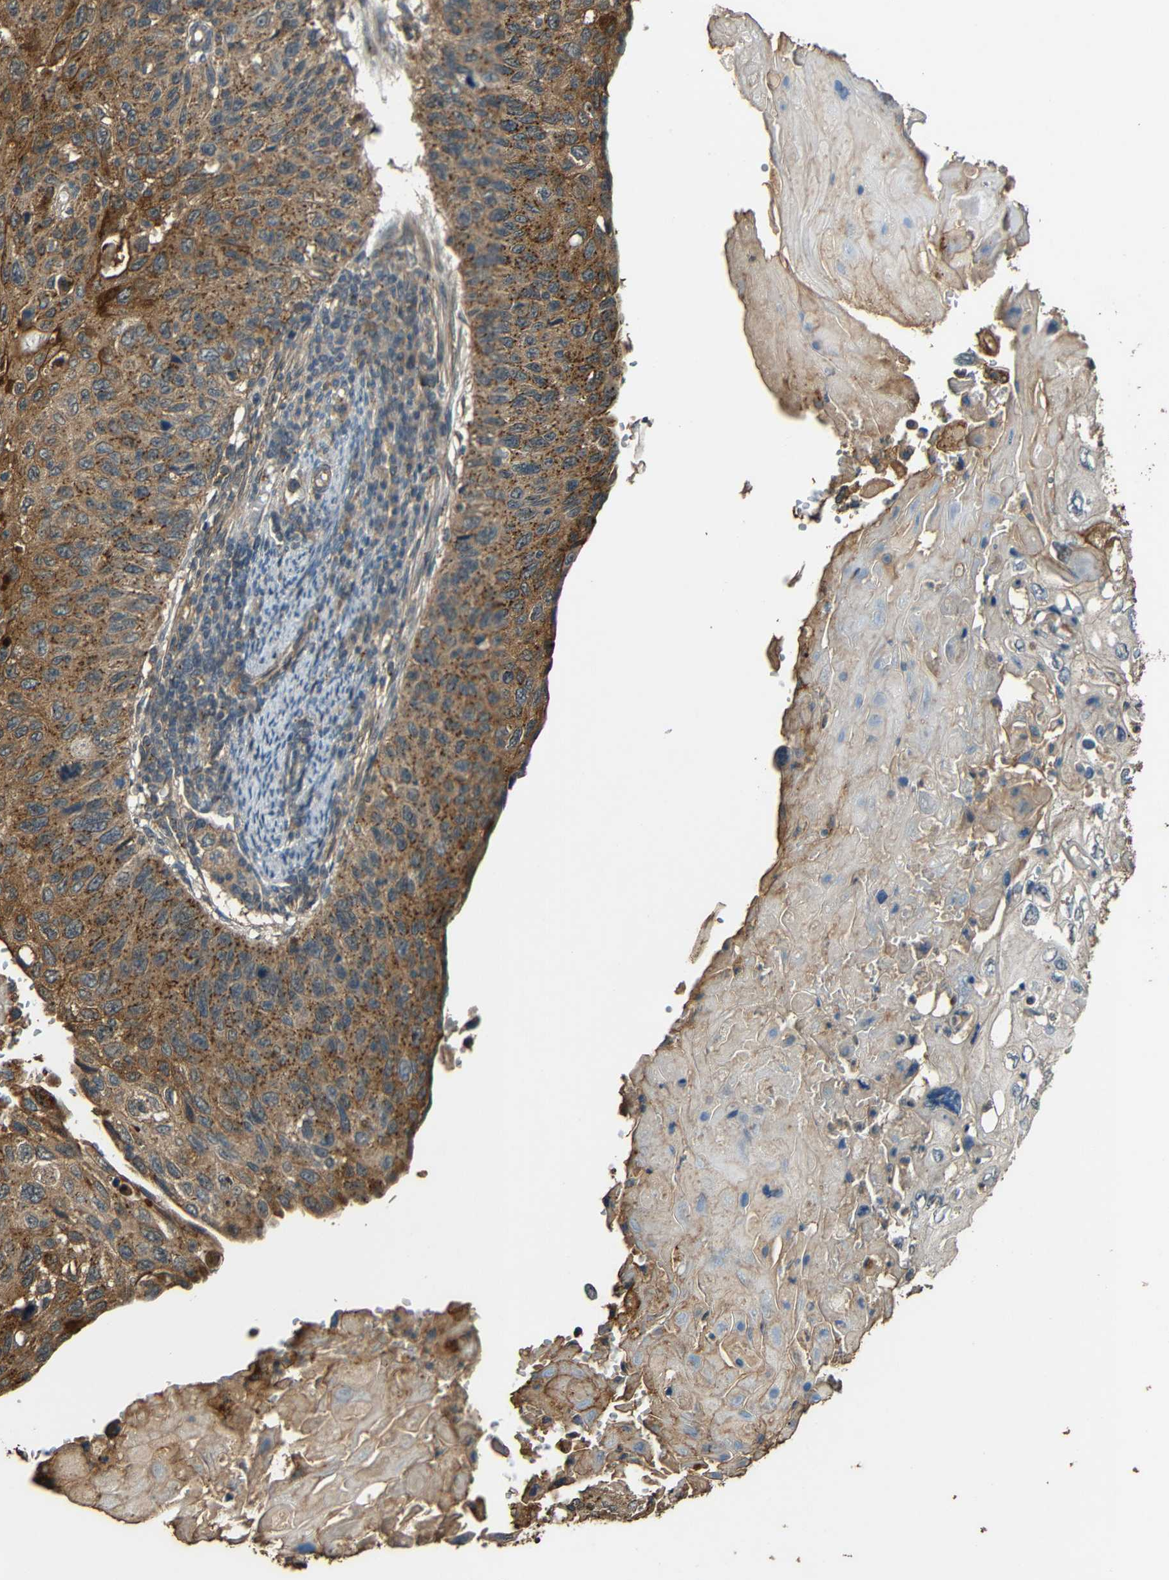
{"staining": {"intensity": "moderate", "quantity": ">75%", "location": "cytoplasmic/membranous"}, "tissue": "cervical cancer", "cell_type": "Tumor cells", "image_type": "cancer", "snomed": [{"axis": "morphology", "description": "Squamous cell carcinoma, NOS"}, {"axis": "topography", "description": "Cervix"}], "caption": "A brown stain highlights moderate cytoplasmic/membranous positivity of a protein in cervical cancer tumor cells. (Stains: DAB (3,3'-diaminobenzidine) in brown, nuclei in blue, Microscopy: brightfield microscopy at high magnification).", "gene": "PDE5A", "patient": {"sex": "female", "age": 70}}